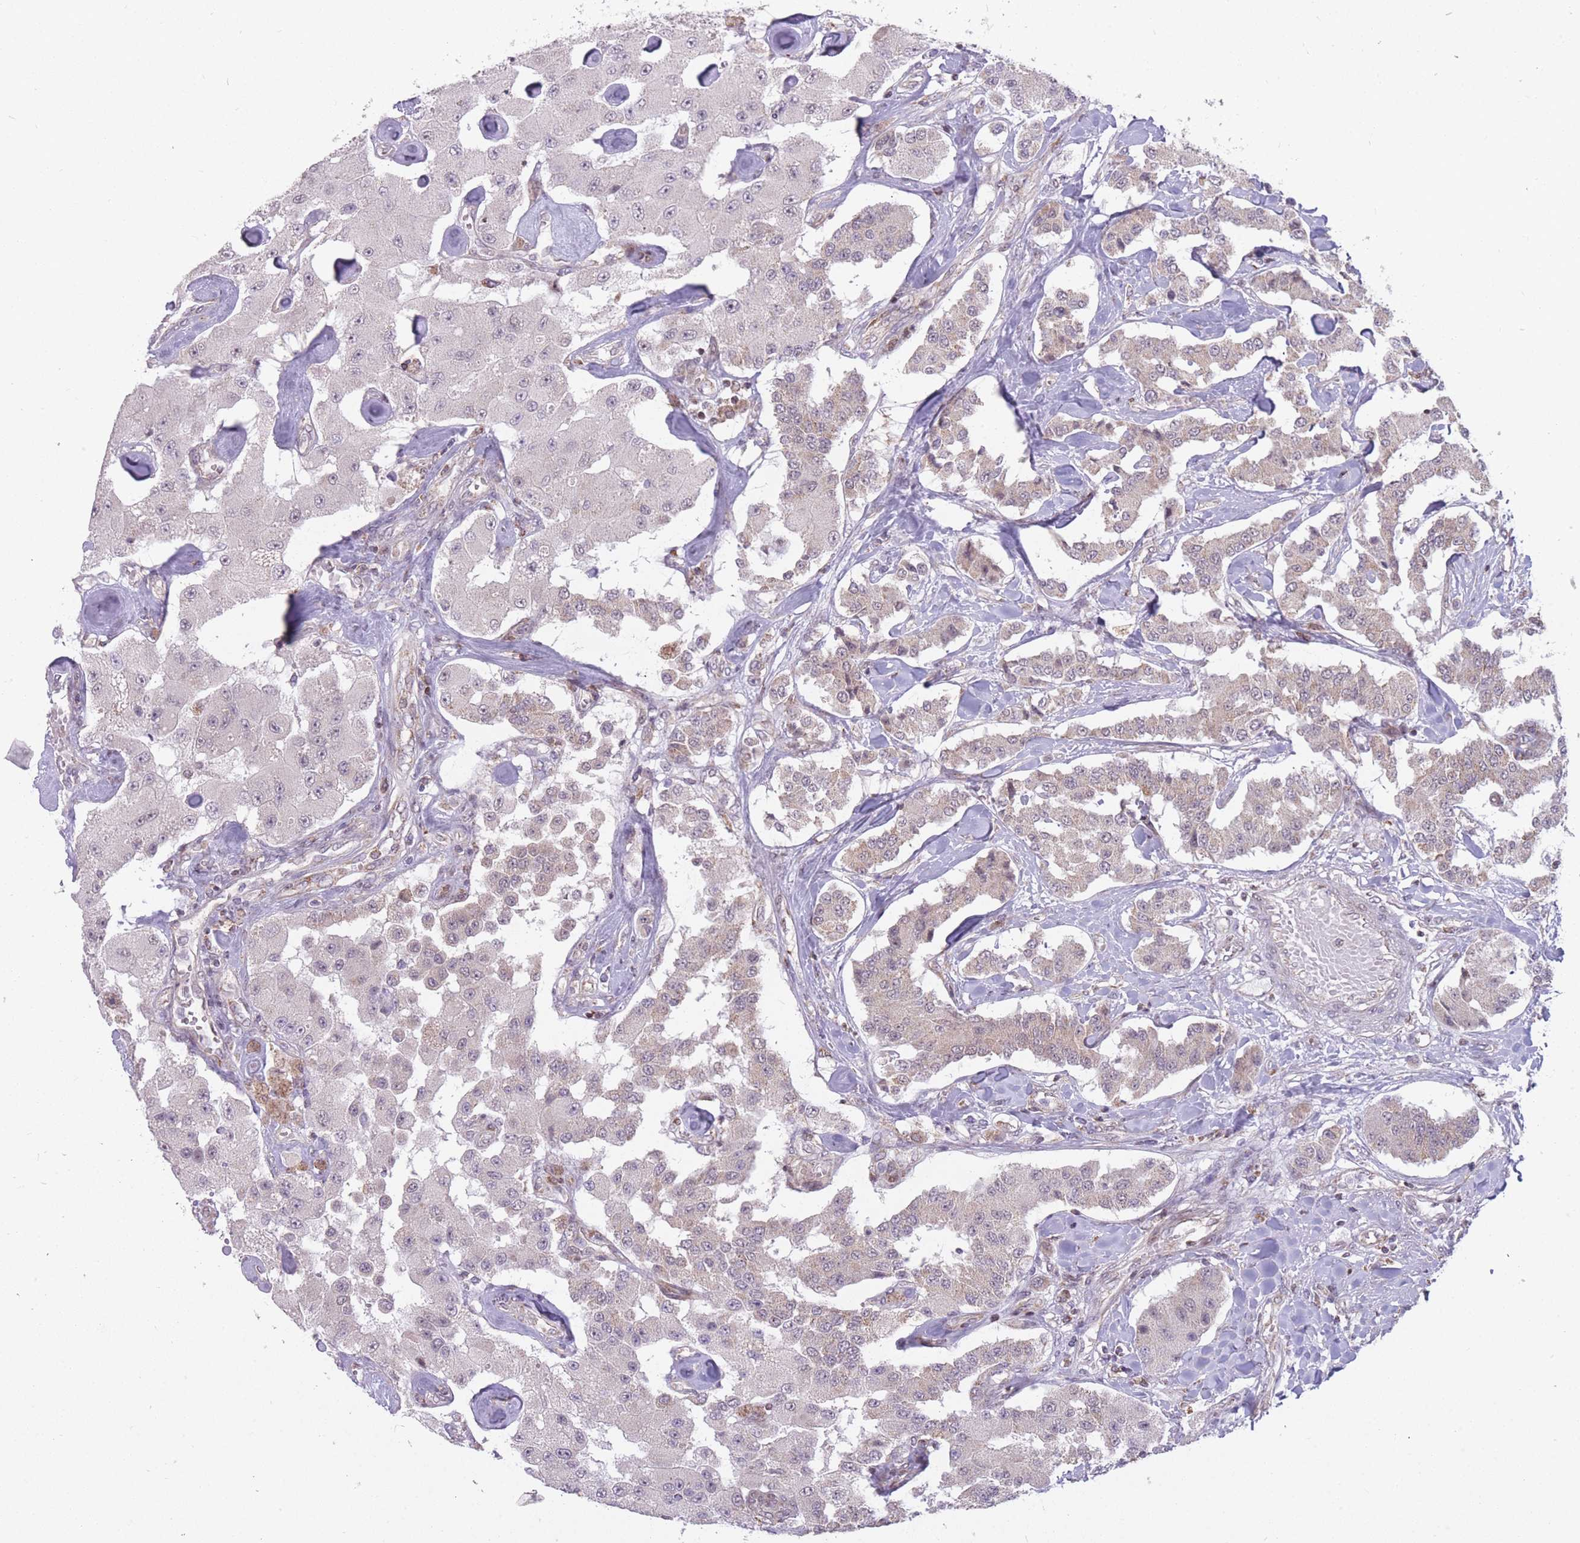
{"staining": {"intensity": "negative", "quantity": "none", "location": "none"}, "tissue": "carcinoid", "cell_type": "Tumor cells", "image_type": "cancer", "snomed": [{"axis": "morphology", "description": "Carcinoid, malignant, NOS"}, {"axis": "topography", "description": "Pancreas"}], "caption": "Immunohistochemistry (IHC) photomicrograph of malignant carcinoid stained for a protein (brown), which demonstrates no positivity in tumor cells. (DAB (3,3'-diaminobenzidine) immunohistochemistry (IHC) with hematoxylin counter stain).", "gene": "DPYSL4", "patient": {"sex": "male", "age": 41}}